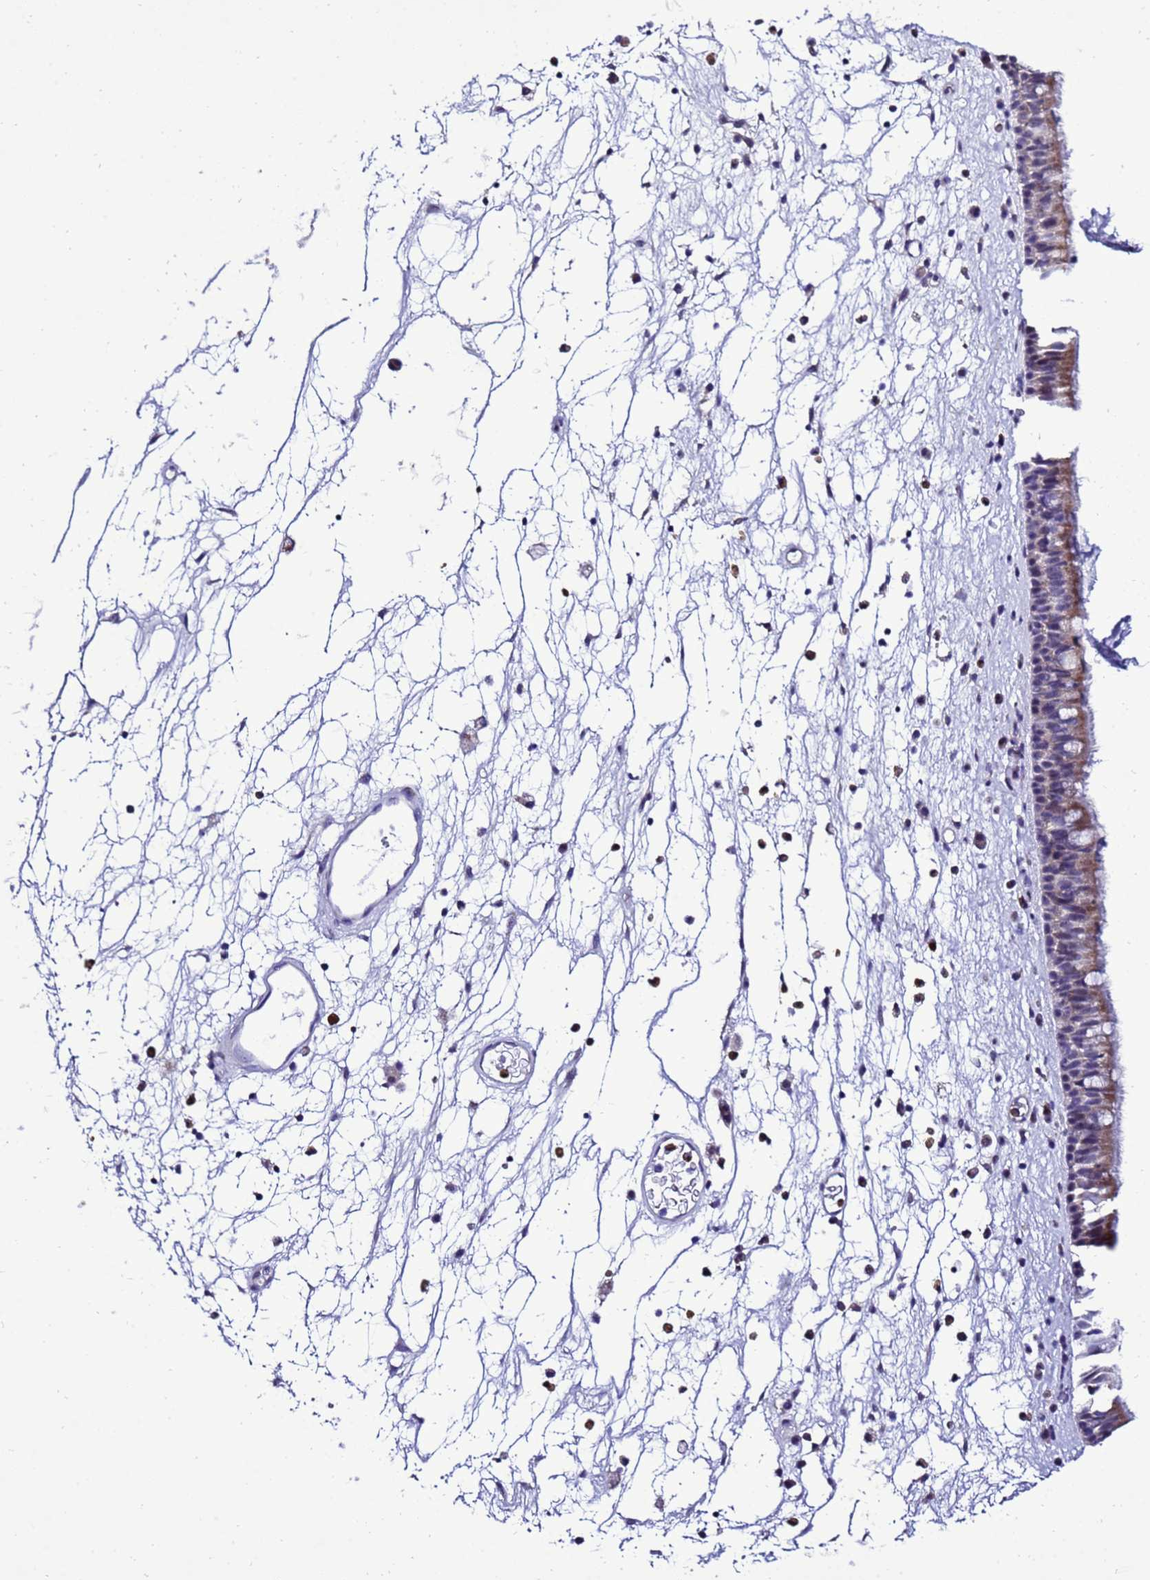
{"staining": {"intensity": "moderate", "quantity": "25%-75%", "location": "cytoplasmic/membranous"}, "tissue": "nasopharynx", "cell_type": "Respiratory epithelial cells", "image_type": "normal", "snomed": [{"axis": "morphology", "description": "Normal tissue, NOS"}, {"axis": "morphology", "description": "Inflammation, NOS"}, {"axis": "morphology", "description": "Malignant melanoma, Metastatic site"}, {"axis": "topography", "description": "Nasopharynx"}], "caption": "Protein staining by IHC displays moderate cytoplasmic/membranous expression in approximately 25%-75% of respiratory epithelial cells in unremarkable nasopharynx.", "gene": "DPH6", "patient": {"sex": "male", "age": 70}}